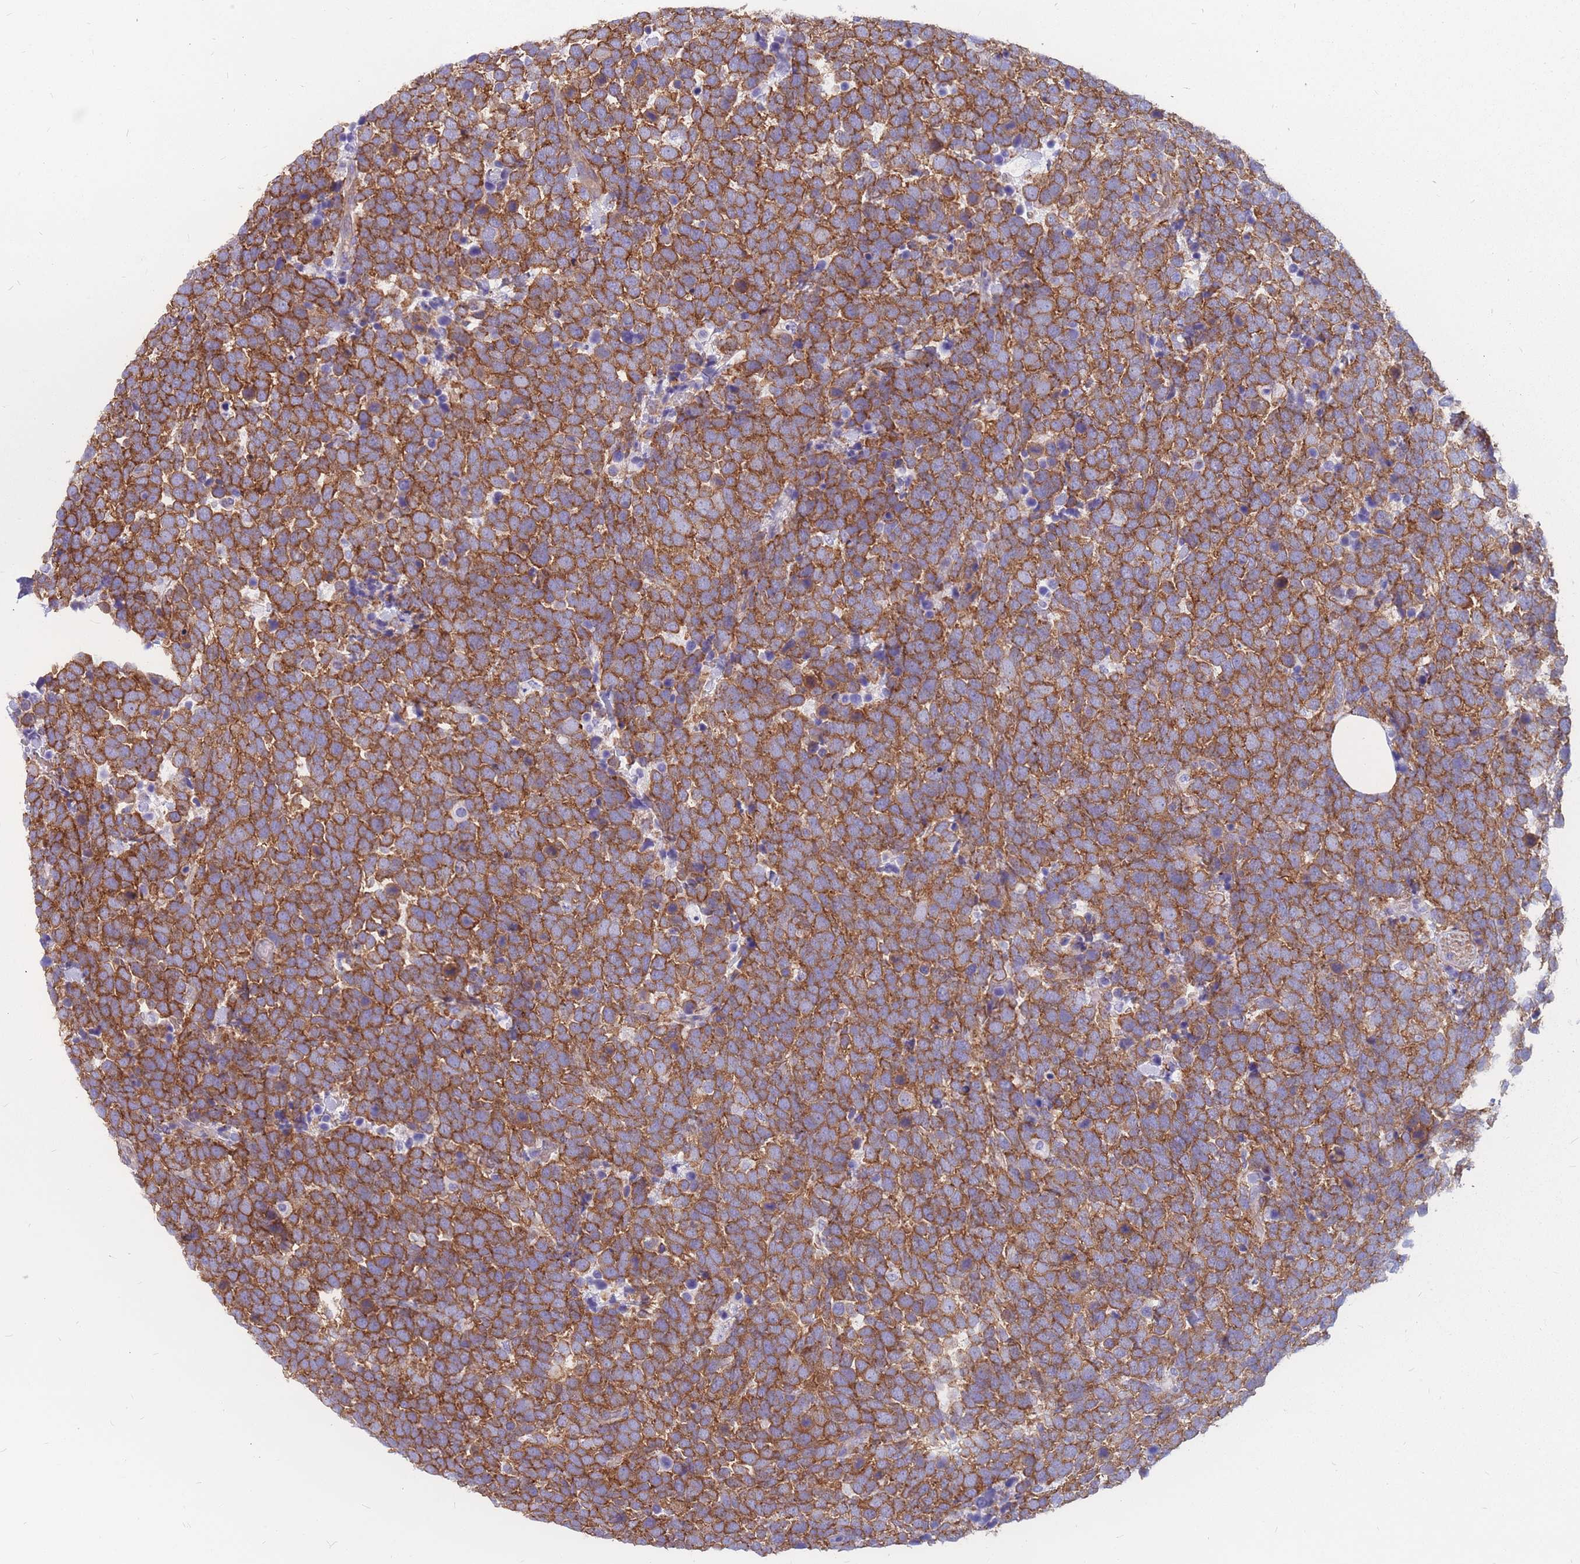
{"staining": {"intensity": "strong", "quantity": ">75%", "location": "cytoplasmic/membranous"}, "tissue": "urothelial cancer", "cell_type": "Tumor cells", "image_type": "cancer", "snomed": [{"axis": "morphology", "description": "Urothelial carcinoma, High grade"}, {"axis": "topography", "description": "Urinary bladder"}], "caption": "A brown stain shows strong cytoplasmic/membranous staining of a protein in urothelial cancer tumor cells.", "gene": "ADD2", "patient": {"sex": "female", "age": 82}}